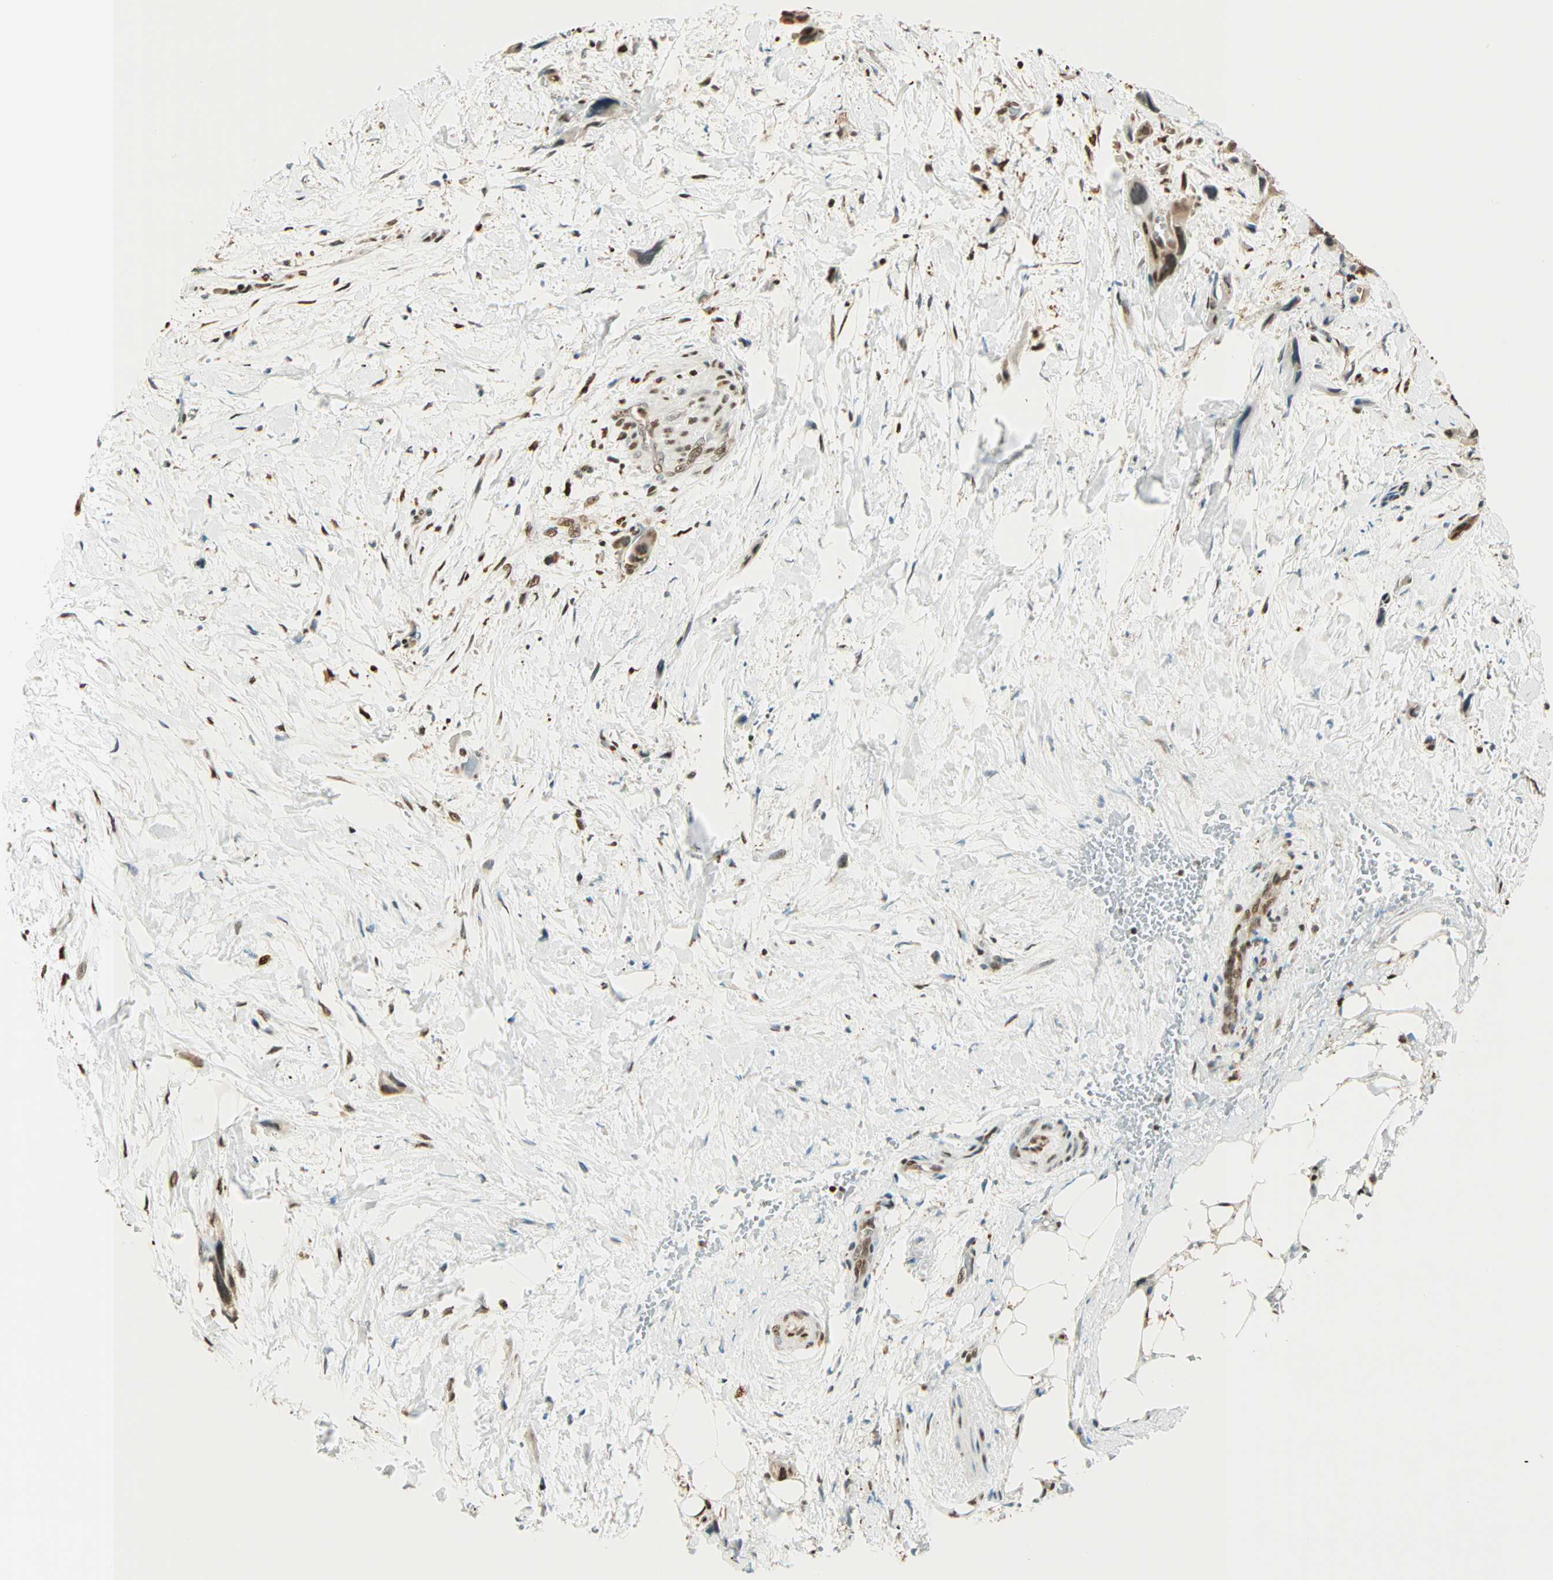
{"staining": {"intensity": "moderate", "quantity": "25%-75%", "location": "cytoplasmic/membranous,nuclear"}, "tissue": "pancreatic cancer", "cell_type": "Tumor cells", "image_type": "cancer", "snomed": [{"axis": "morphology", "description": "Adenocarcinoma, NOS"}, {"axis": "topography", "description": "Pancreas"}], "caption": "Pancreatic adenocarcinoma stained with immunohistochemistry shows moderate cytoplasmic/membranous and nuclear positivity in about 25%-75% of tumor cells.", "gene": "FANCG", "patient": {"sex": "male", "age": 46}}